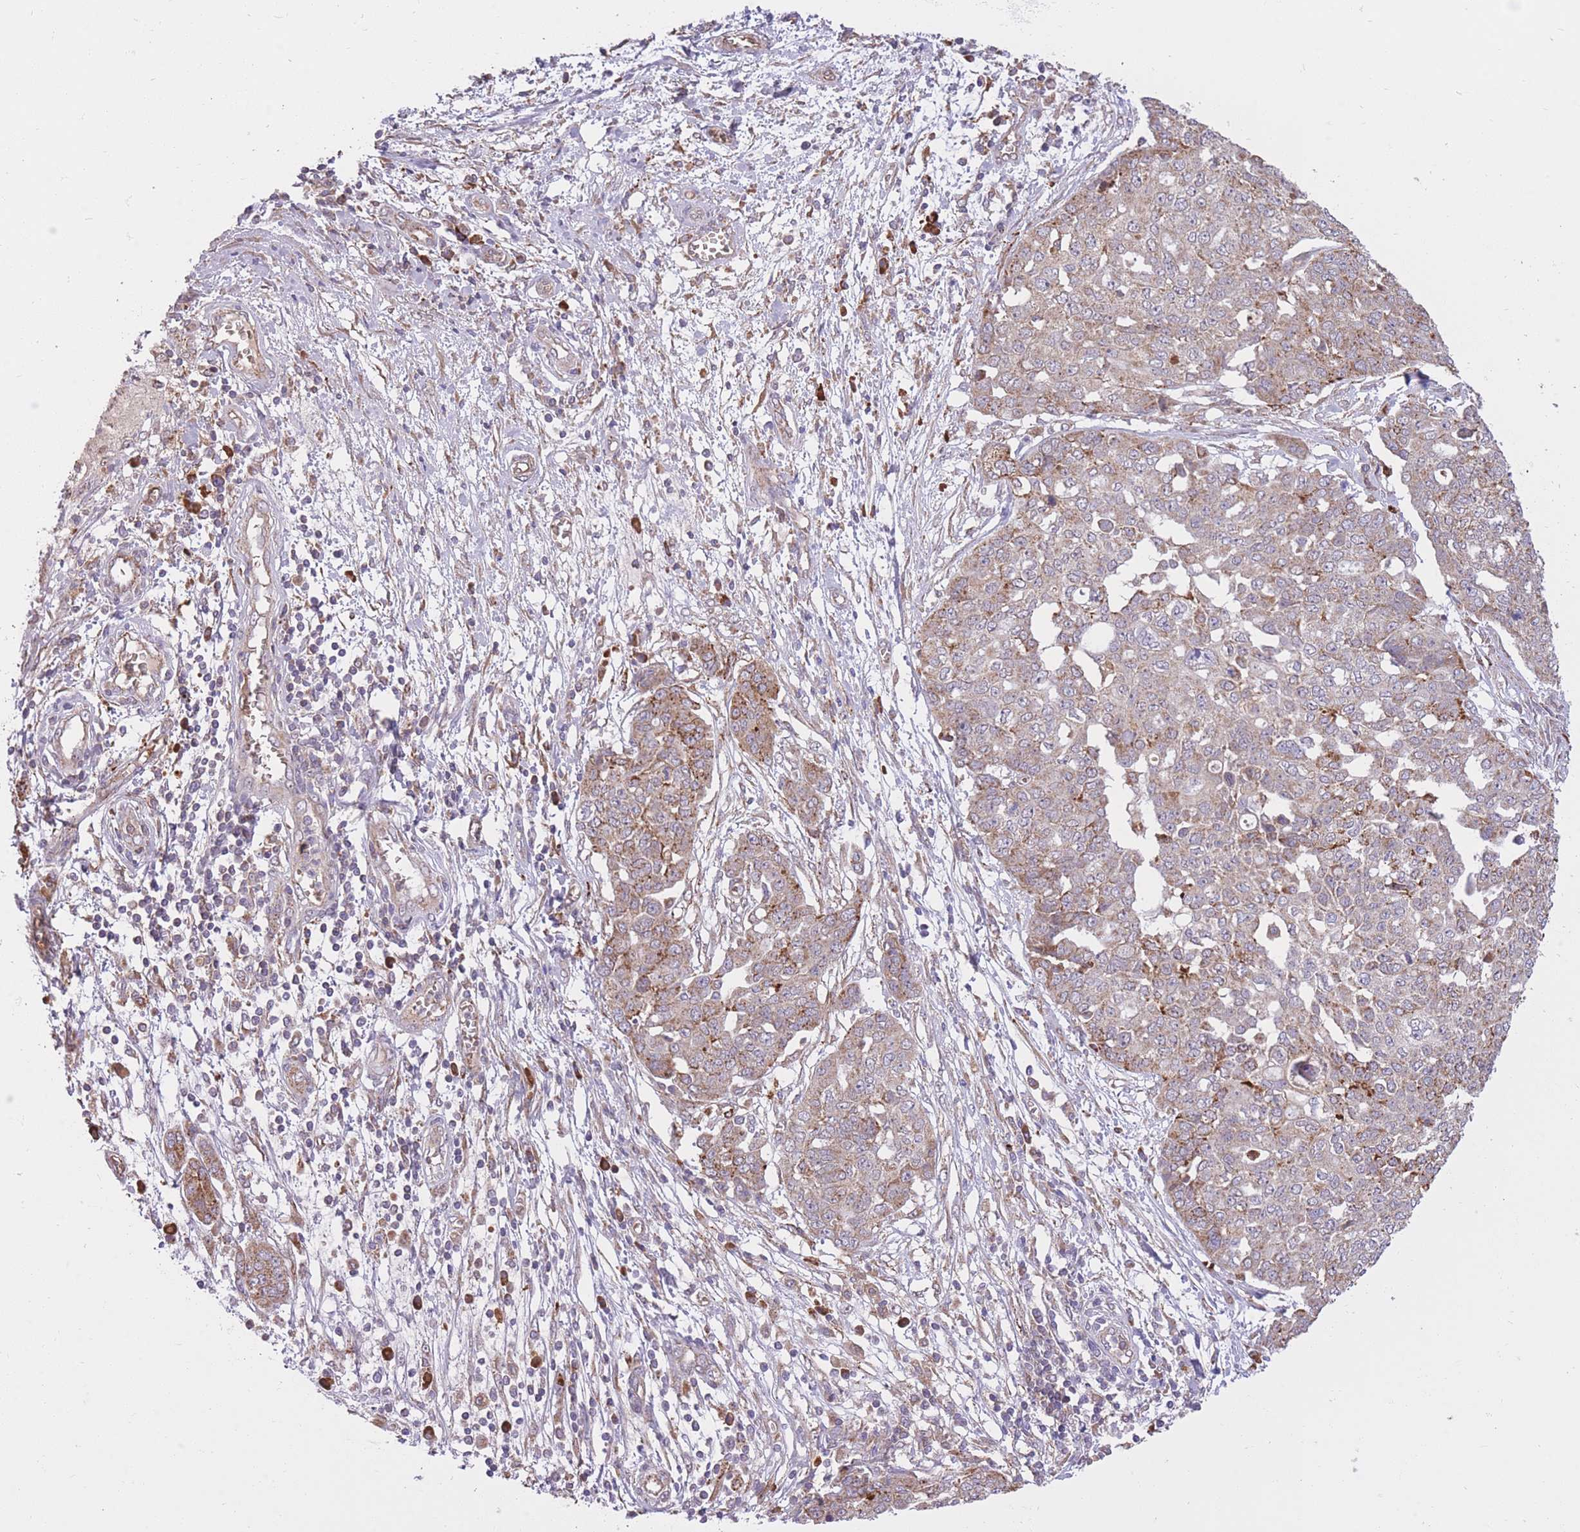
{"staining": {"intensity": "moderate", "quantity": "25%-75%", "location": "cytoplasmic/membranous"}, "tissue": "ovarian cancer", "cell_type": "Tumor cells", "image_type": "cancer", "snomed": [{"axis": "morphology", "description": "Cystadenocarcinoma, serous, NOS"}, {"axis": "topography", "description": "Soft tissue"}, {"axis": "topography", "description": "Ovary"}], "caption": "A photomicrograph showing moderate cytoplasmic/membranous positivity in approximately 25%-75% of tumor cells in ovarian cancer (serous cystadenocarcinoma), as visualized by brown immunohistochemical staining.", "gene": "POLR3F", "patient": {"sex": "female", "age": 57}}